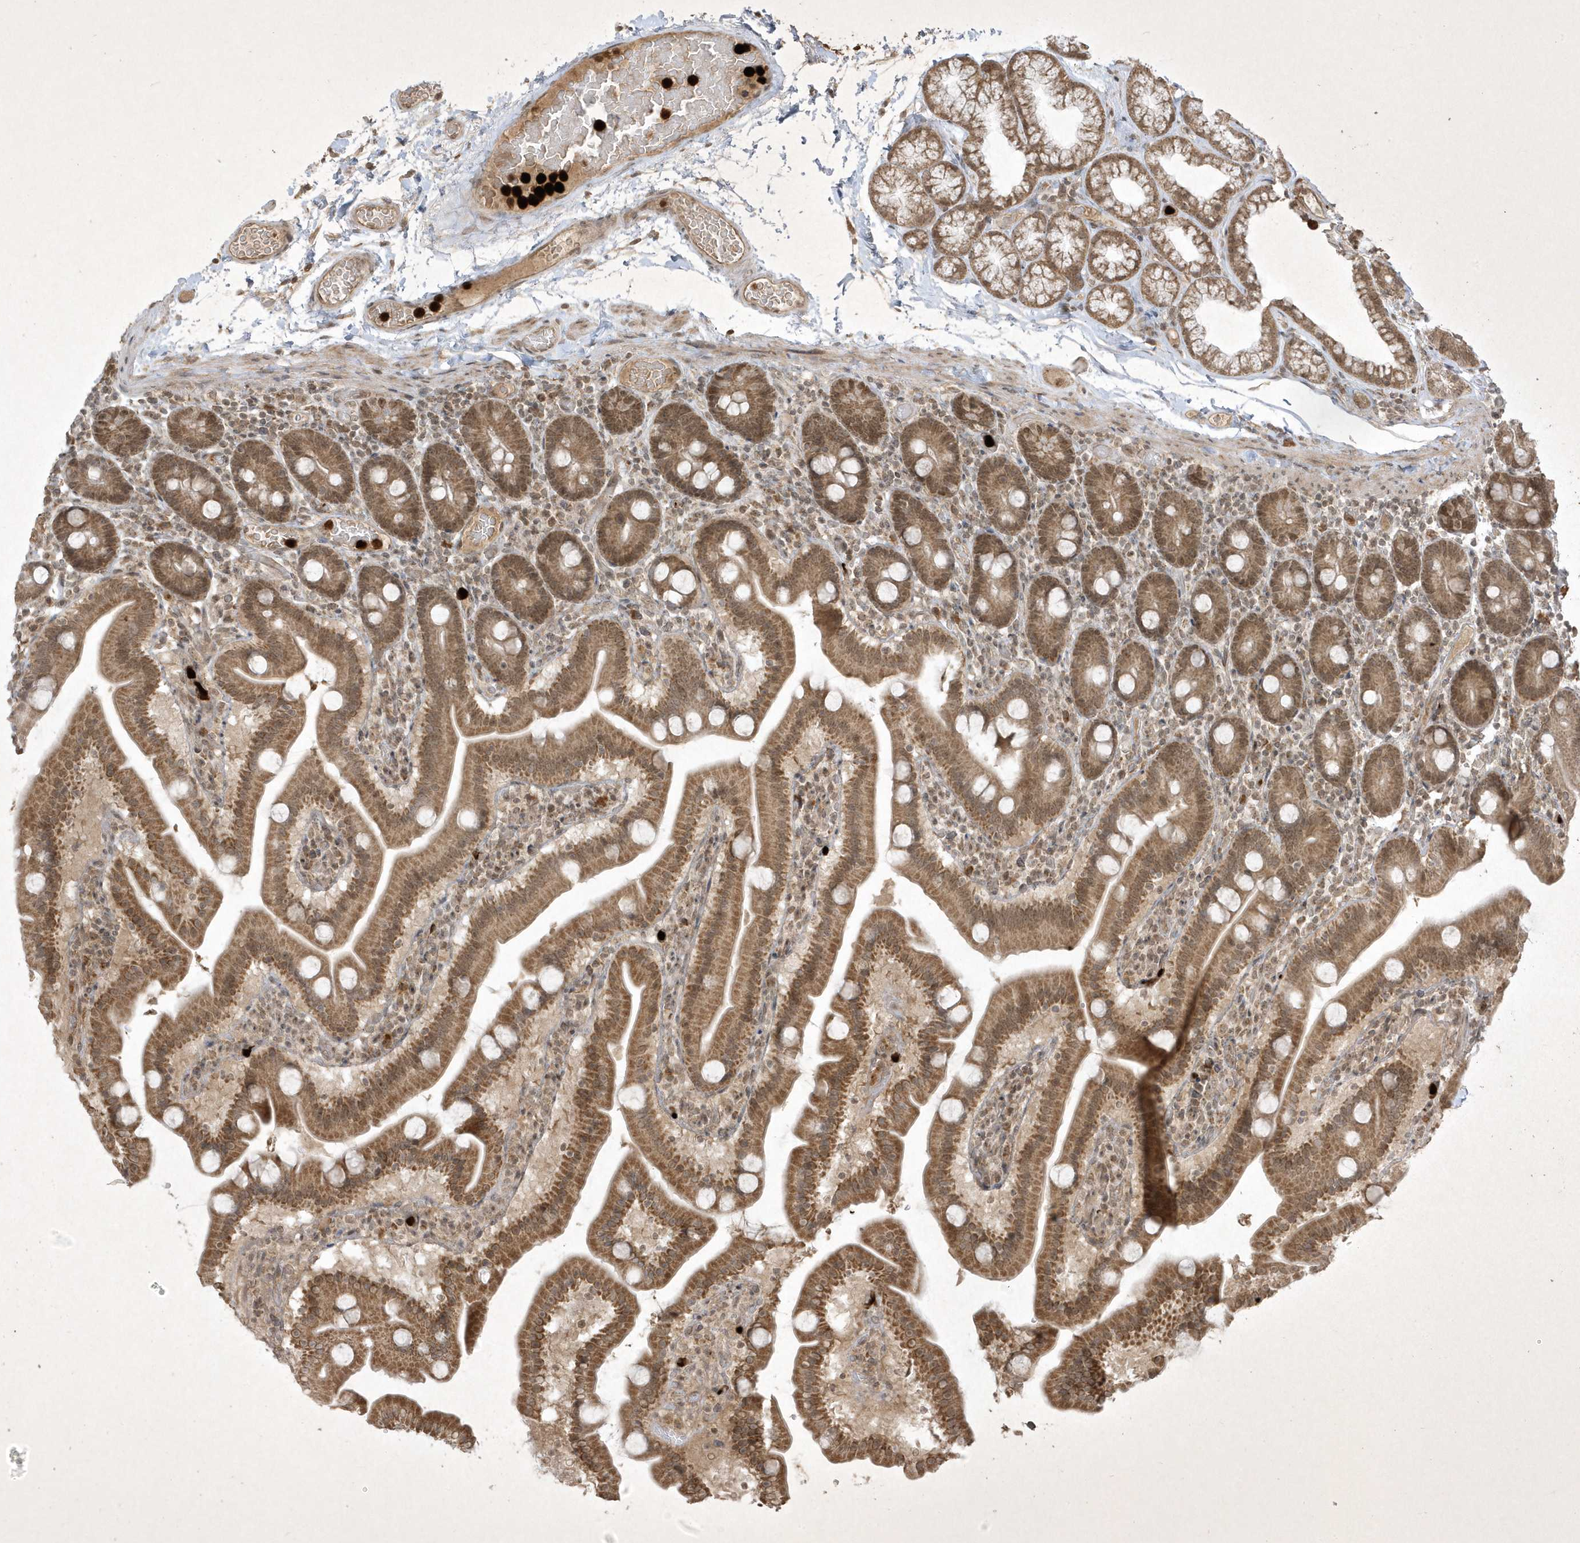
{"staining": {"intensity": "moderate", "quantity": ">75%", "location": "cytoplasmic/membranous"}, "tissue": "duodenum", "cell_type": "Glandular cells", "image_type": "normal", "snomed": [{"axis": "morphology", "description": "Normal tissue, NOS"}, {"axis": "topography", "description": "Duodenum"}], "caption": "Moderate cytoplasmic/membranous staining for a protein is identified in about >75% of glandular cells of normal duodenum using IHC.", "gene": "ZNF213", "patient": {"sex": "male", "age": 55}}